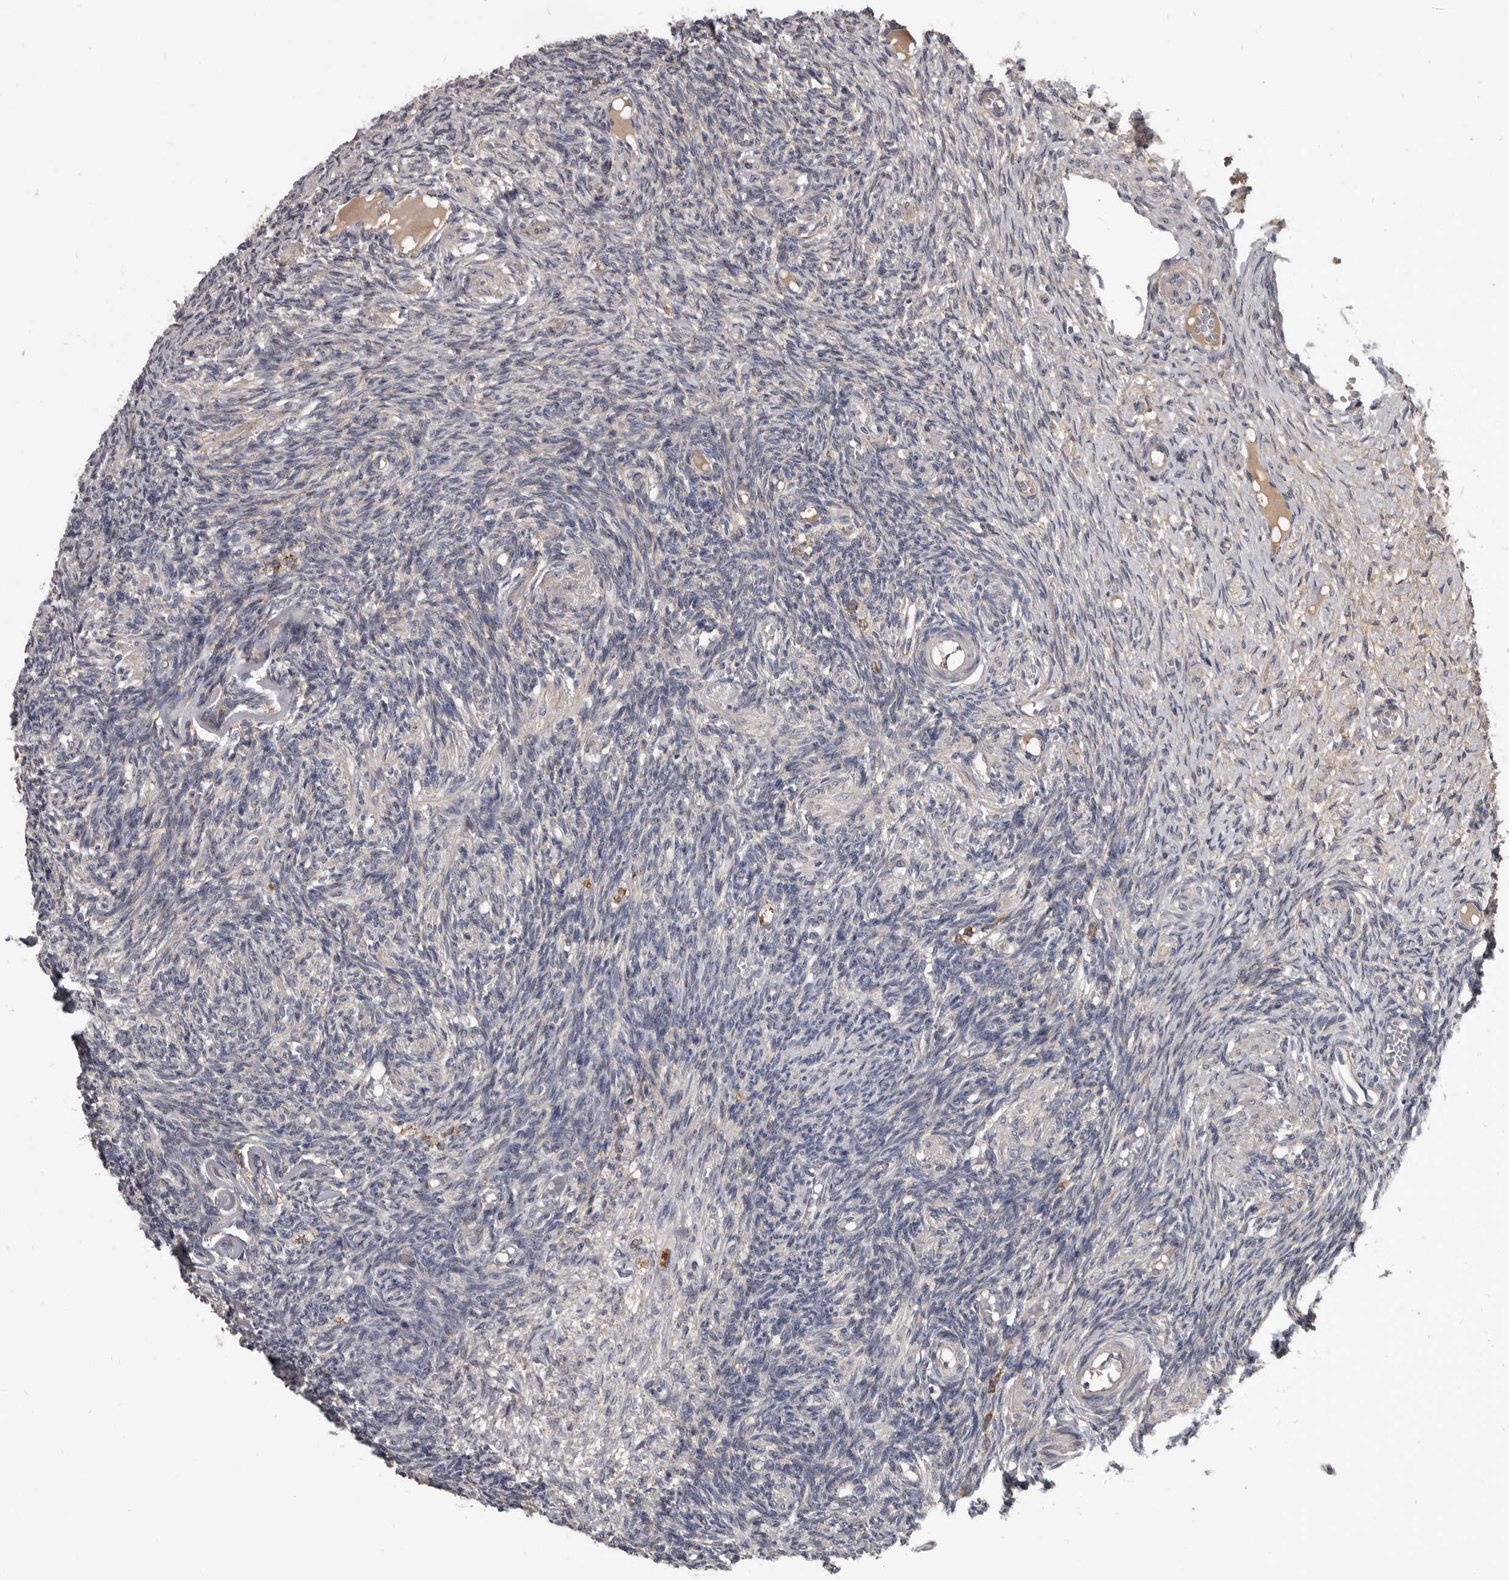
{"staining": {"intensity": "negative", "quantity": "none", "location": "none"}, "tissue": "ovary", "cell_type": "Ovarian stroma cells", "image_type": "normal", "snomed": [{"axis": "morphology", "description": "Normal tissue, NOS"}, {"axis": "topography", "description": "Ovary"}], "caption": "Unremarkable ovary was stained to show a protein in brown. There is no significant expression in ovarian stroma cells. (DAB (3,3'-diaminobenzidine) IHC visualized using brightfield microscopy, high magnification).", "gene": "ALDH5A1", "patient": {"sex": "female", "age": 27}}